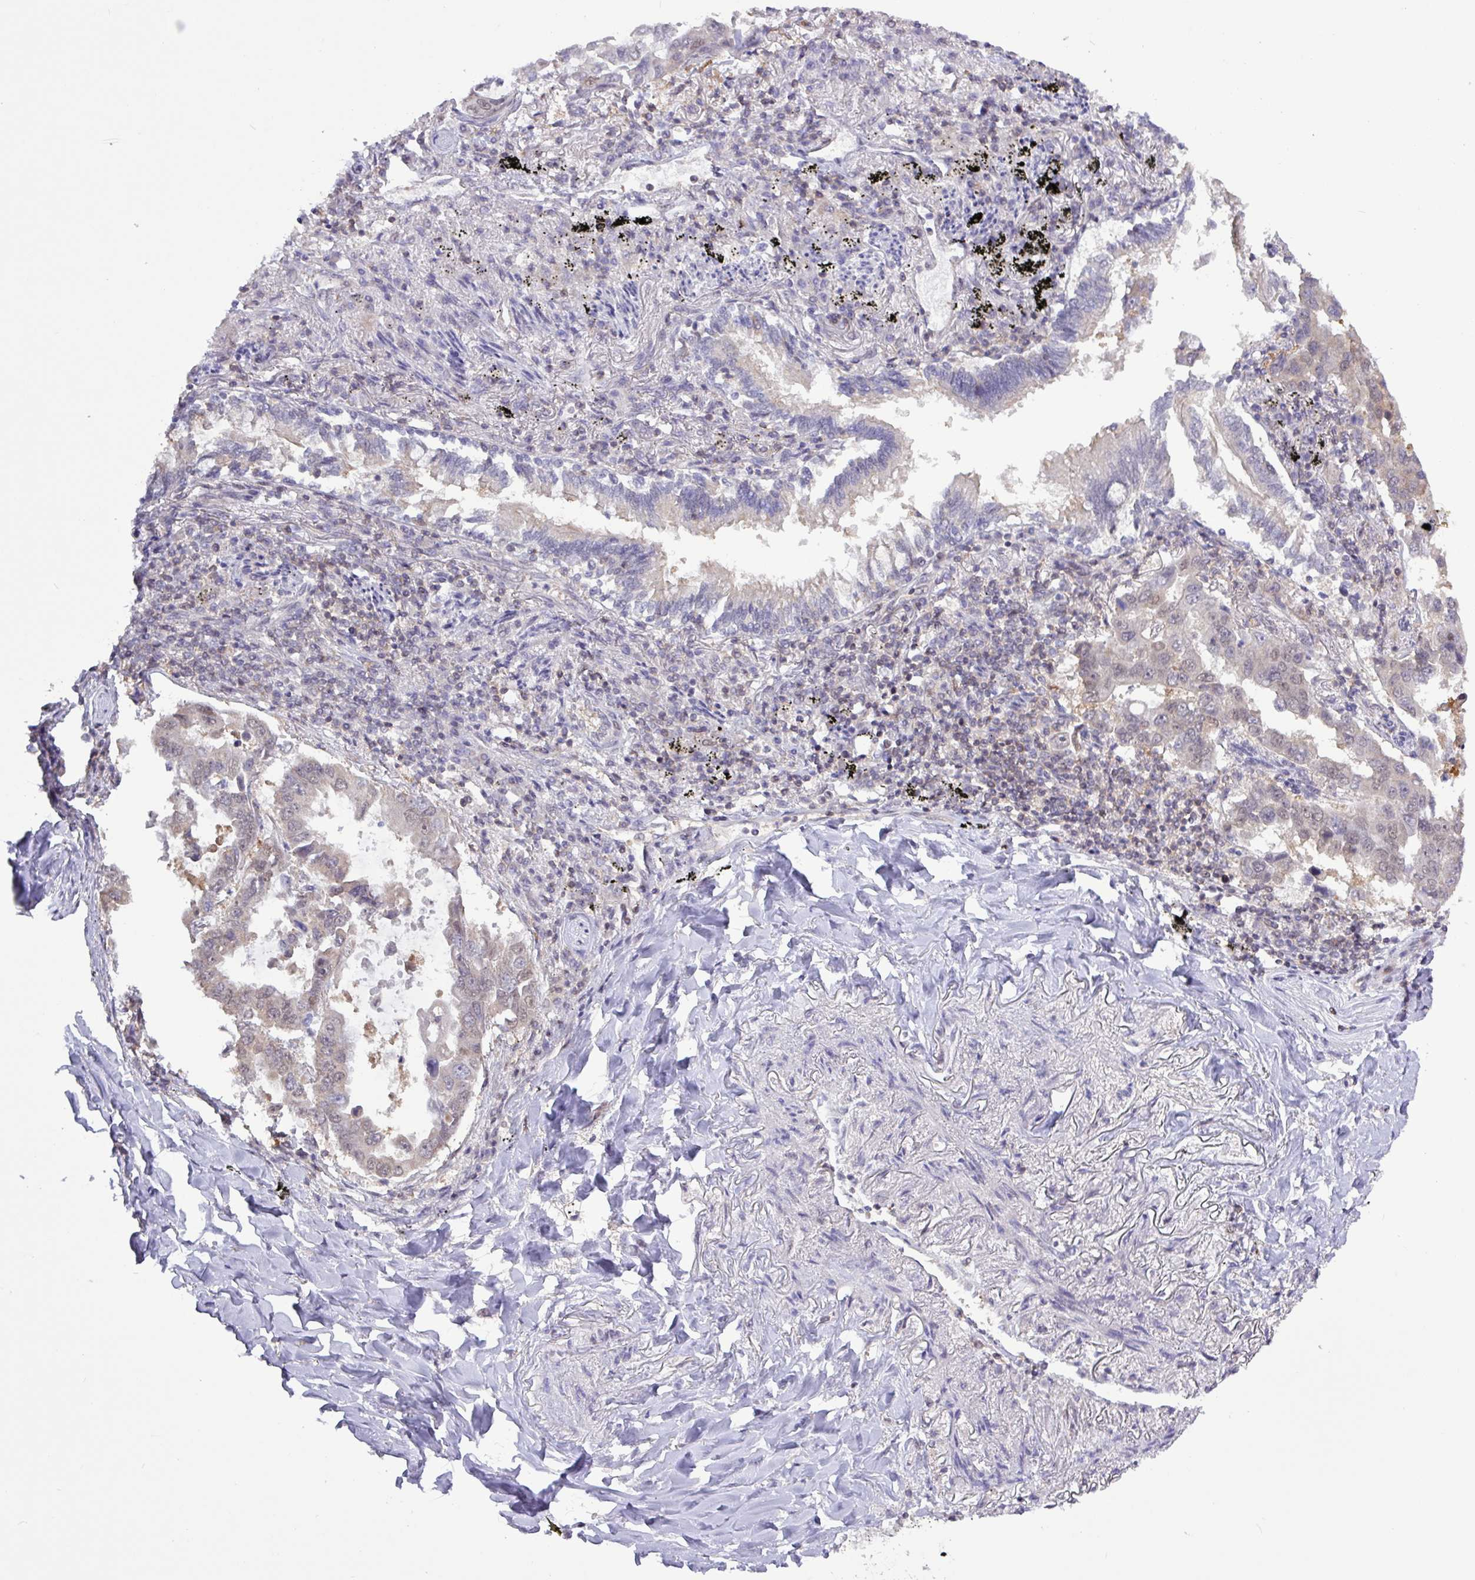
{"staining": {"intensity": "weak", "quantity": "25%-75%", "location": "nuclear"}, "tissue": "lung cancer", "cell_type": "Tumor cells", "image_type": "cancer", "snomed": [{"axis": "morphology", "description": "Adenocarcinoma, NOS"}, {"axis": "topography", "description": "Lung"}], "caption": "A low amount of weak nuclear positivity is seen in approximately 25%-75% of tumor cells in lung adenocarcinoma tissue.", "gene": "RTL3", "patient": {"sex": "male", "age": 64}}